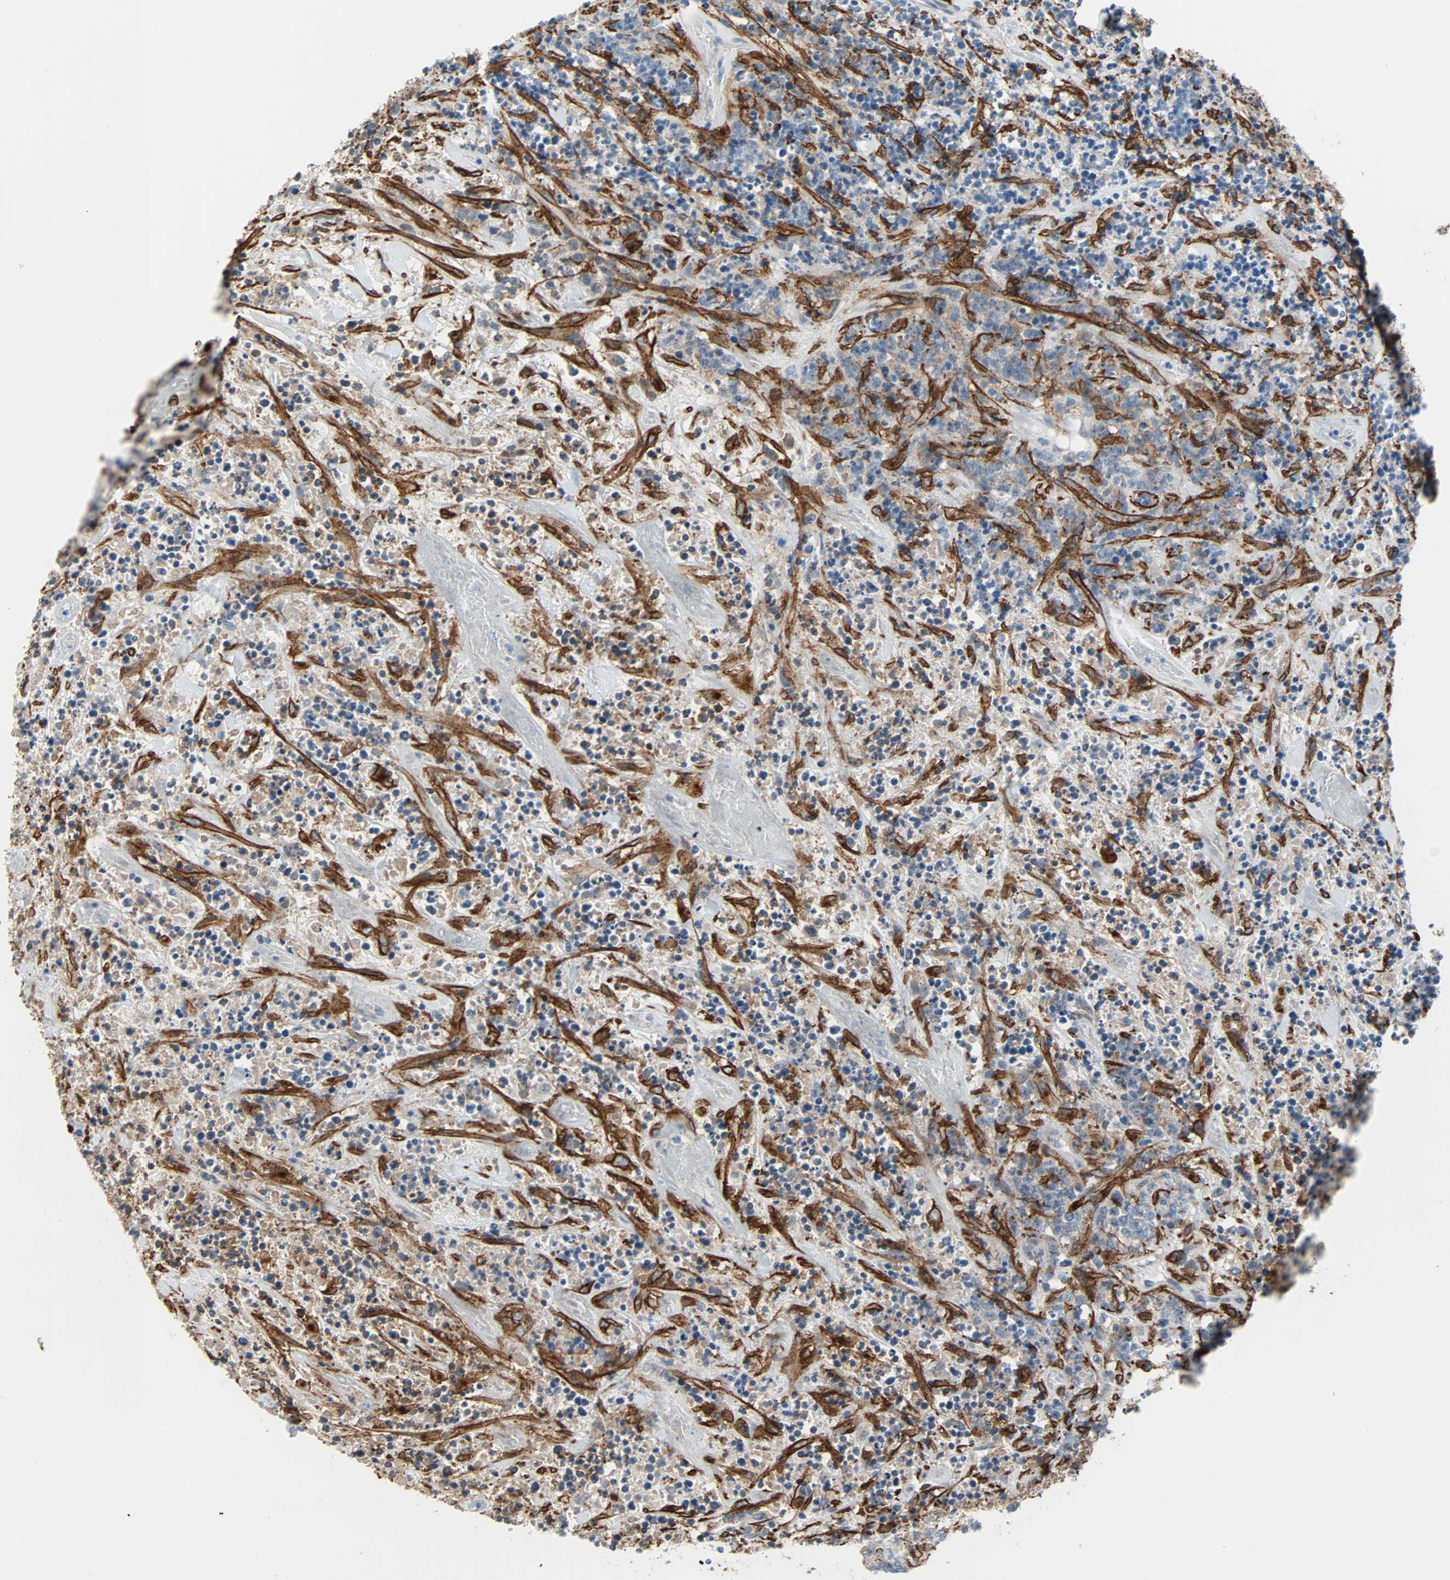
{"staining": {"intensity": "negative", "quantity": "none", "location": "none"}, "tissue": "lymphoma", "cell_type": "Tumor cells", "image_type": "cancer", "snomed": [{"axis": "morphology", "description": "Malignant lymphoma, non-Hodgkin's type, High grade"}, {"axis": "topography", "description": "Soft tissue"}], "caption": "IHC histopathology image of neoplastic tissue: human high-grade malignant lymphoma, non-Hodgkin's type stained with DAB (3,3'-diaminobenzidine) displays no significant protein positivity in tumor cells.", "gene": "PDPN", "patient": {"sex": "male", "age": 18}}